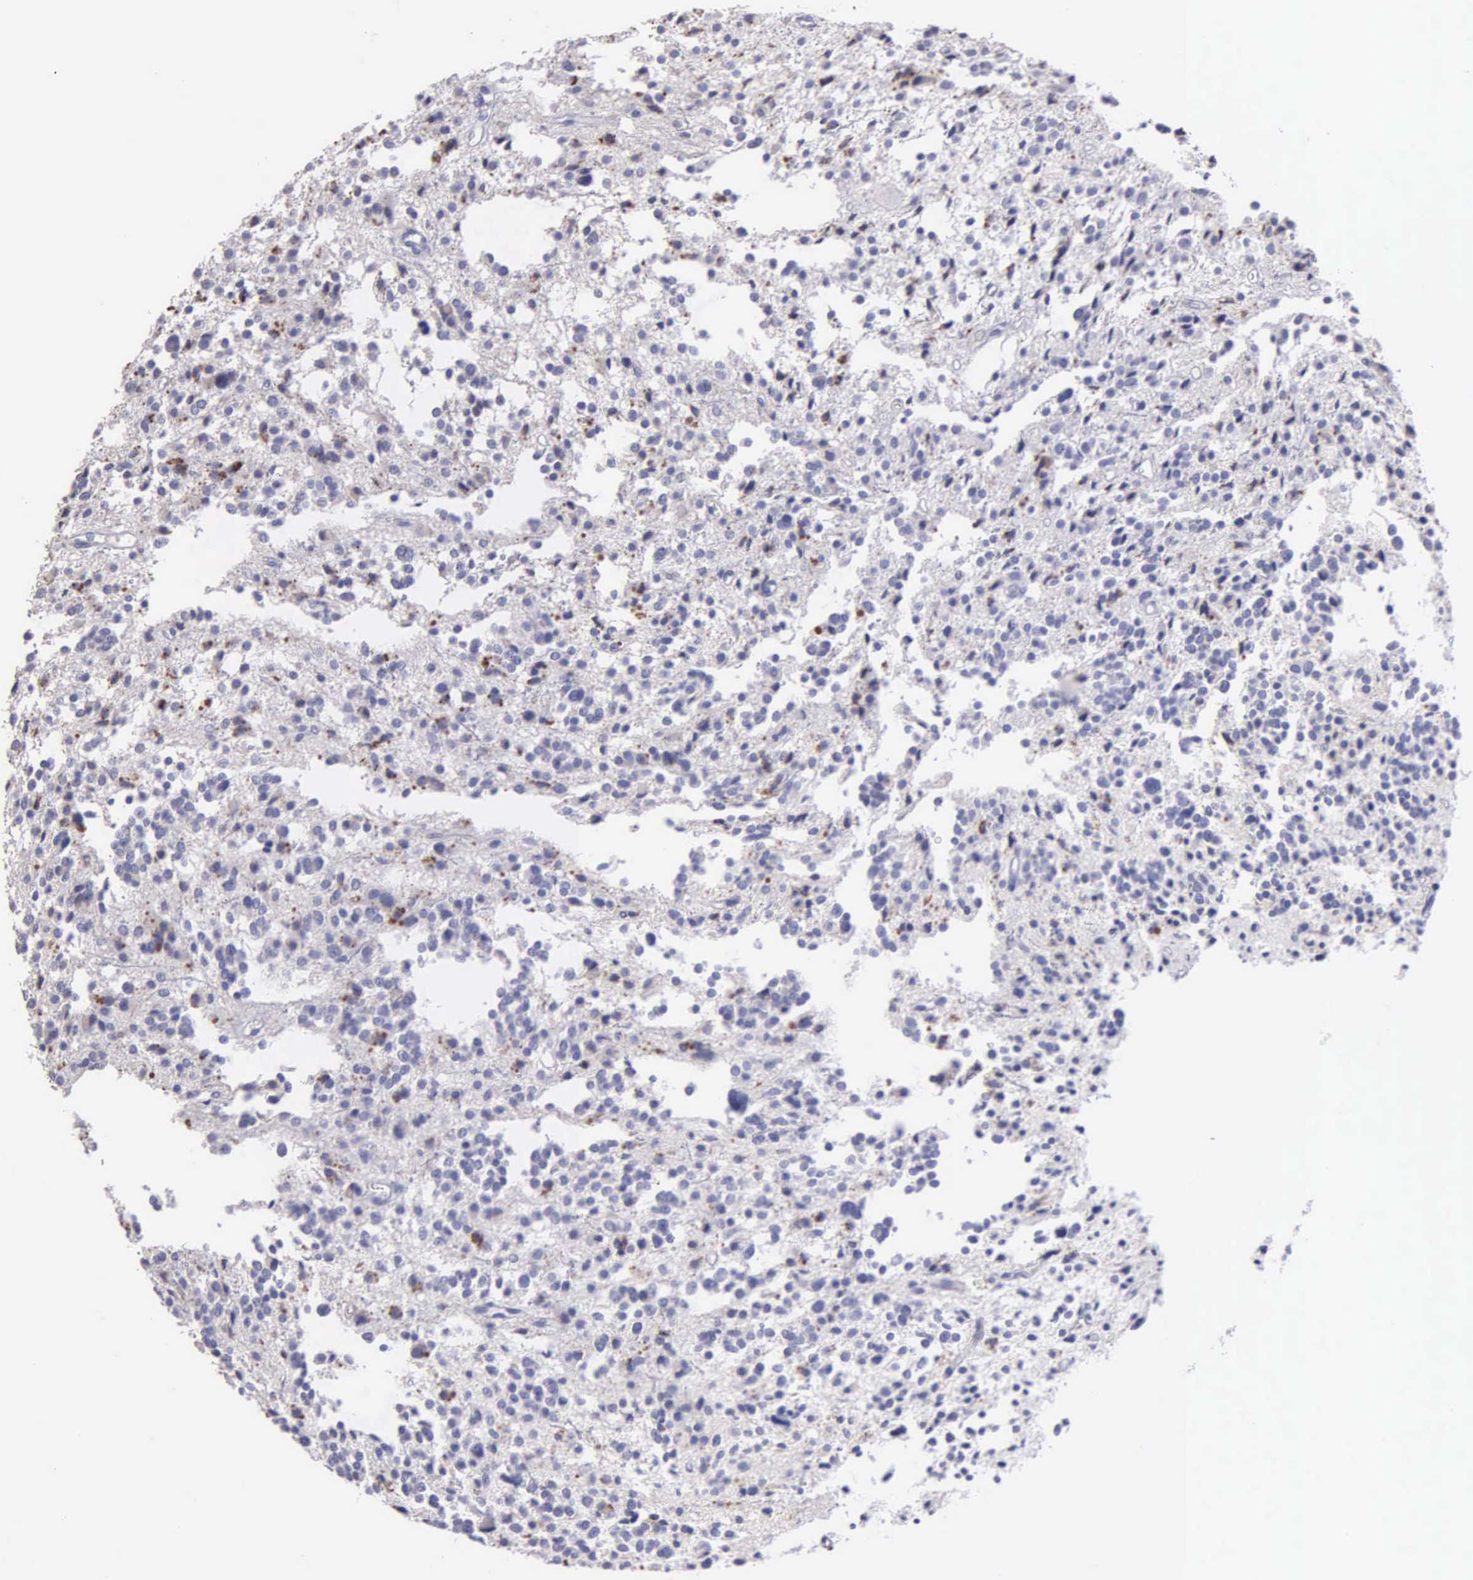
{"staining": {"intensity": "negative", "quantity": "none", "location": "none"}, "tissue": "glioma", "cell_type": "Tumor cells", "image_type": "cancer", "snomed": [{"axis": "morphology", "description": "Glioma, malignant, Low grade"}, {"axis": "topography", "description": "Brain"}], "caption": "Glioma stained for a protein using immunohistochemistry demonstrates no expression tumor cells.", "gene": "FBLN5", "patient": {"sex": "female", "age": 36}}